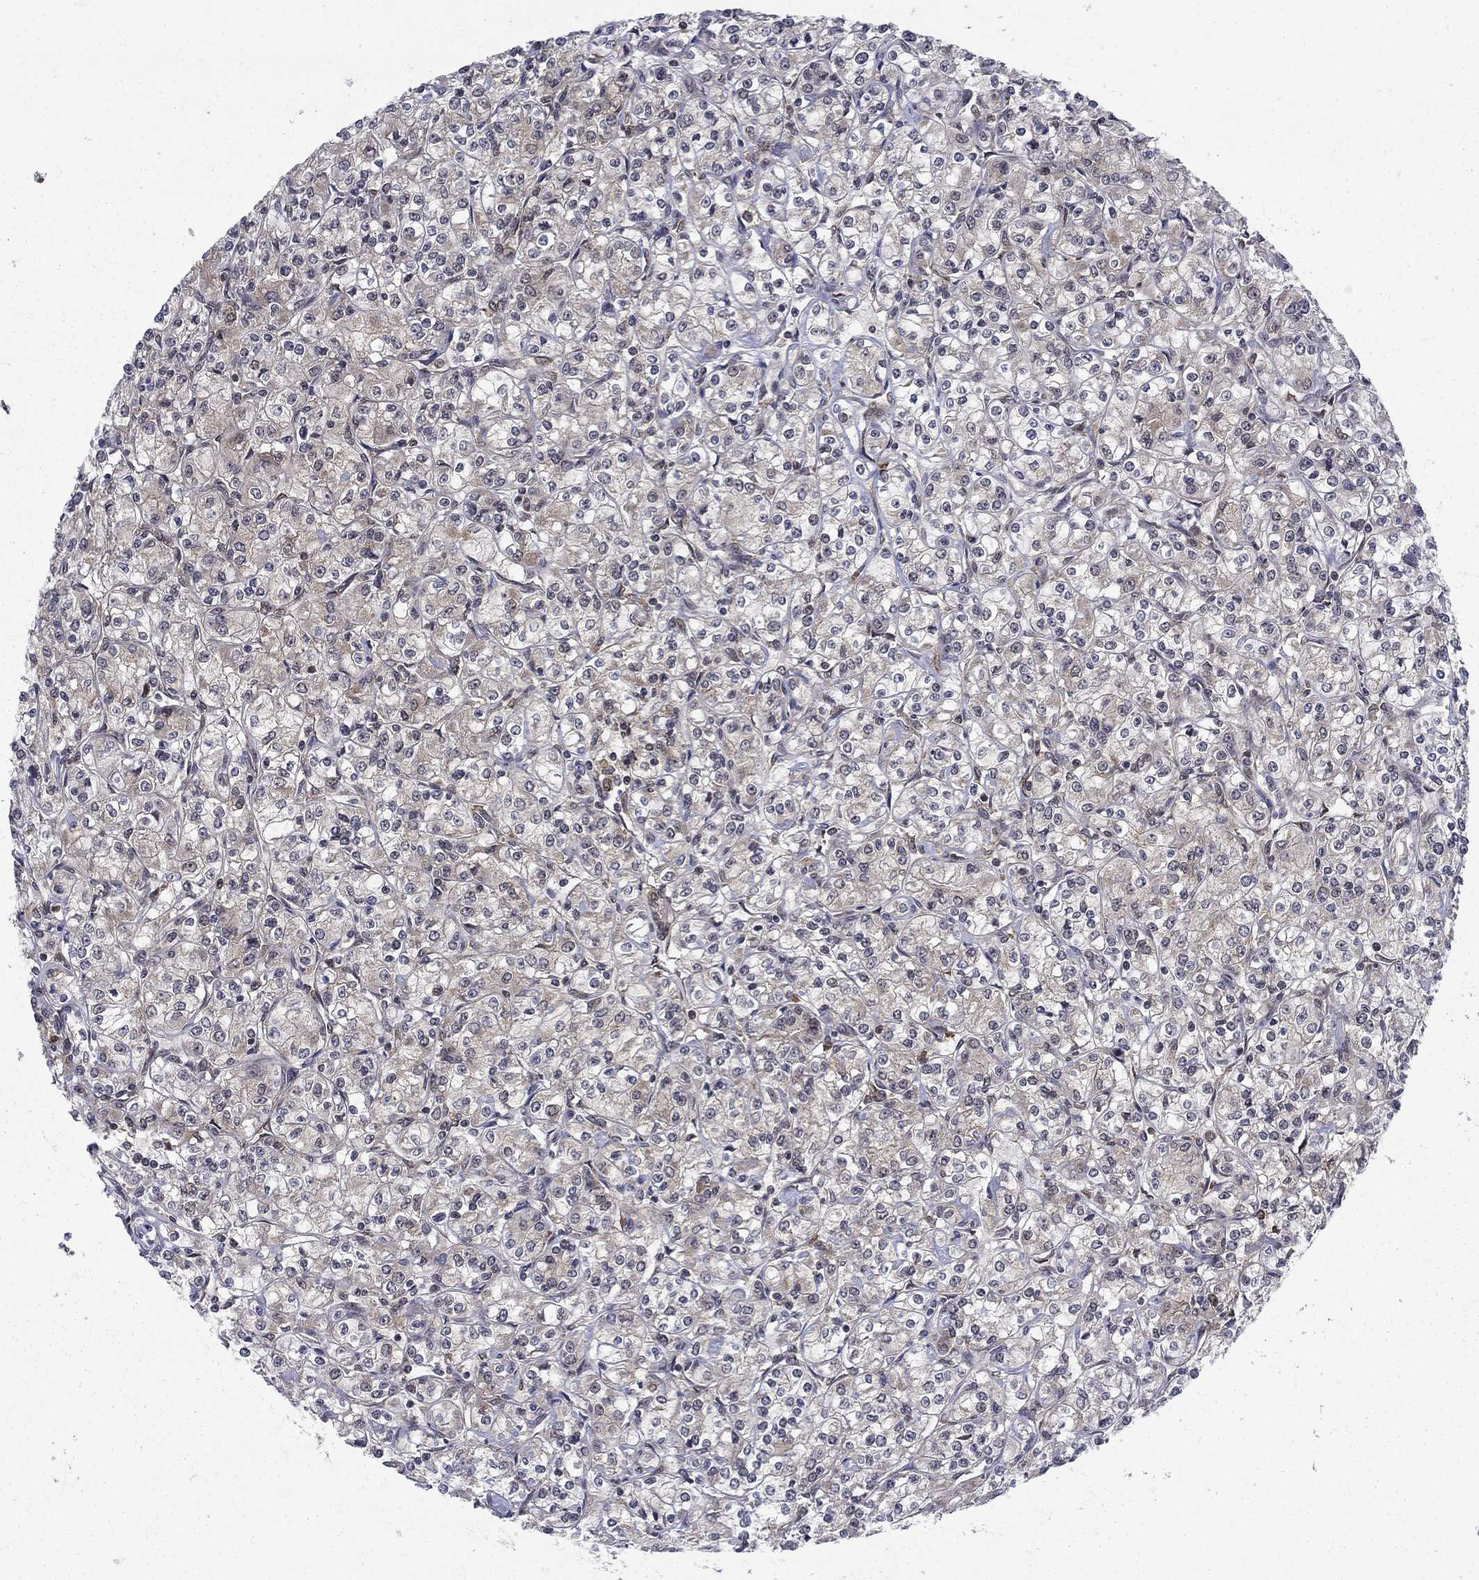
{"staining": {"intensity": "negative", "quantity": "none", "location": "none"}, "tissue": "renal cancer", "cell_type": "Tumor cells", "image_type": "cancer", "snomed": [{"axis": "morphology", "description": "Adenocarcinoma, NOS"}, {"axis": "topography", "description": "Kidney"}], "caption": "Immunohistochemical staining of renal adenocarcinoma shows no significant staining in tumor cells. (DAB immunohistochemistry (IHC) visualized using brightfield microscopy, high magnification).", "gene": "DNAJA1", "patient": {"sex": "male", "age": 77}}